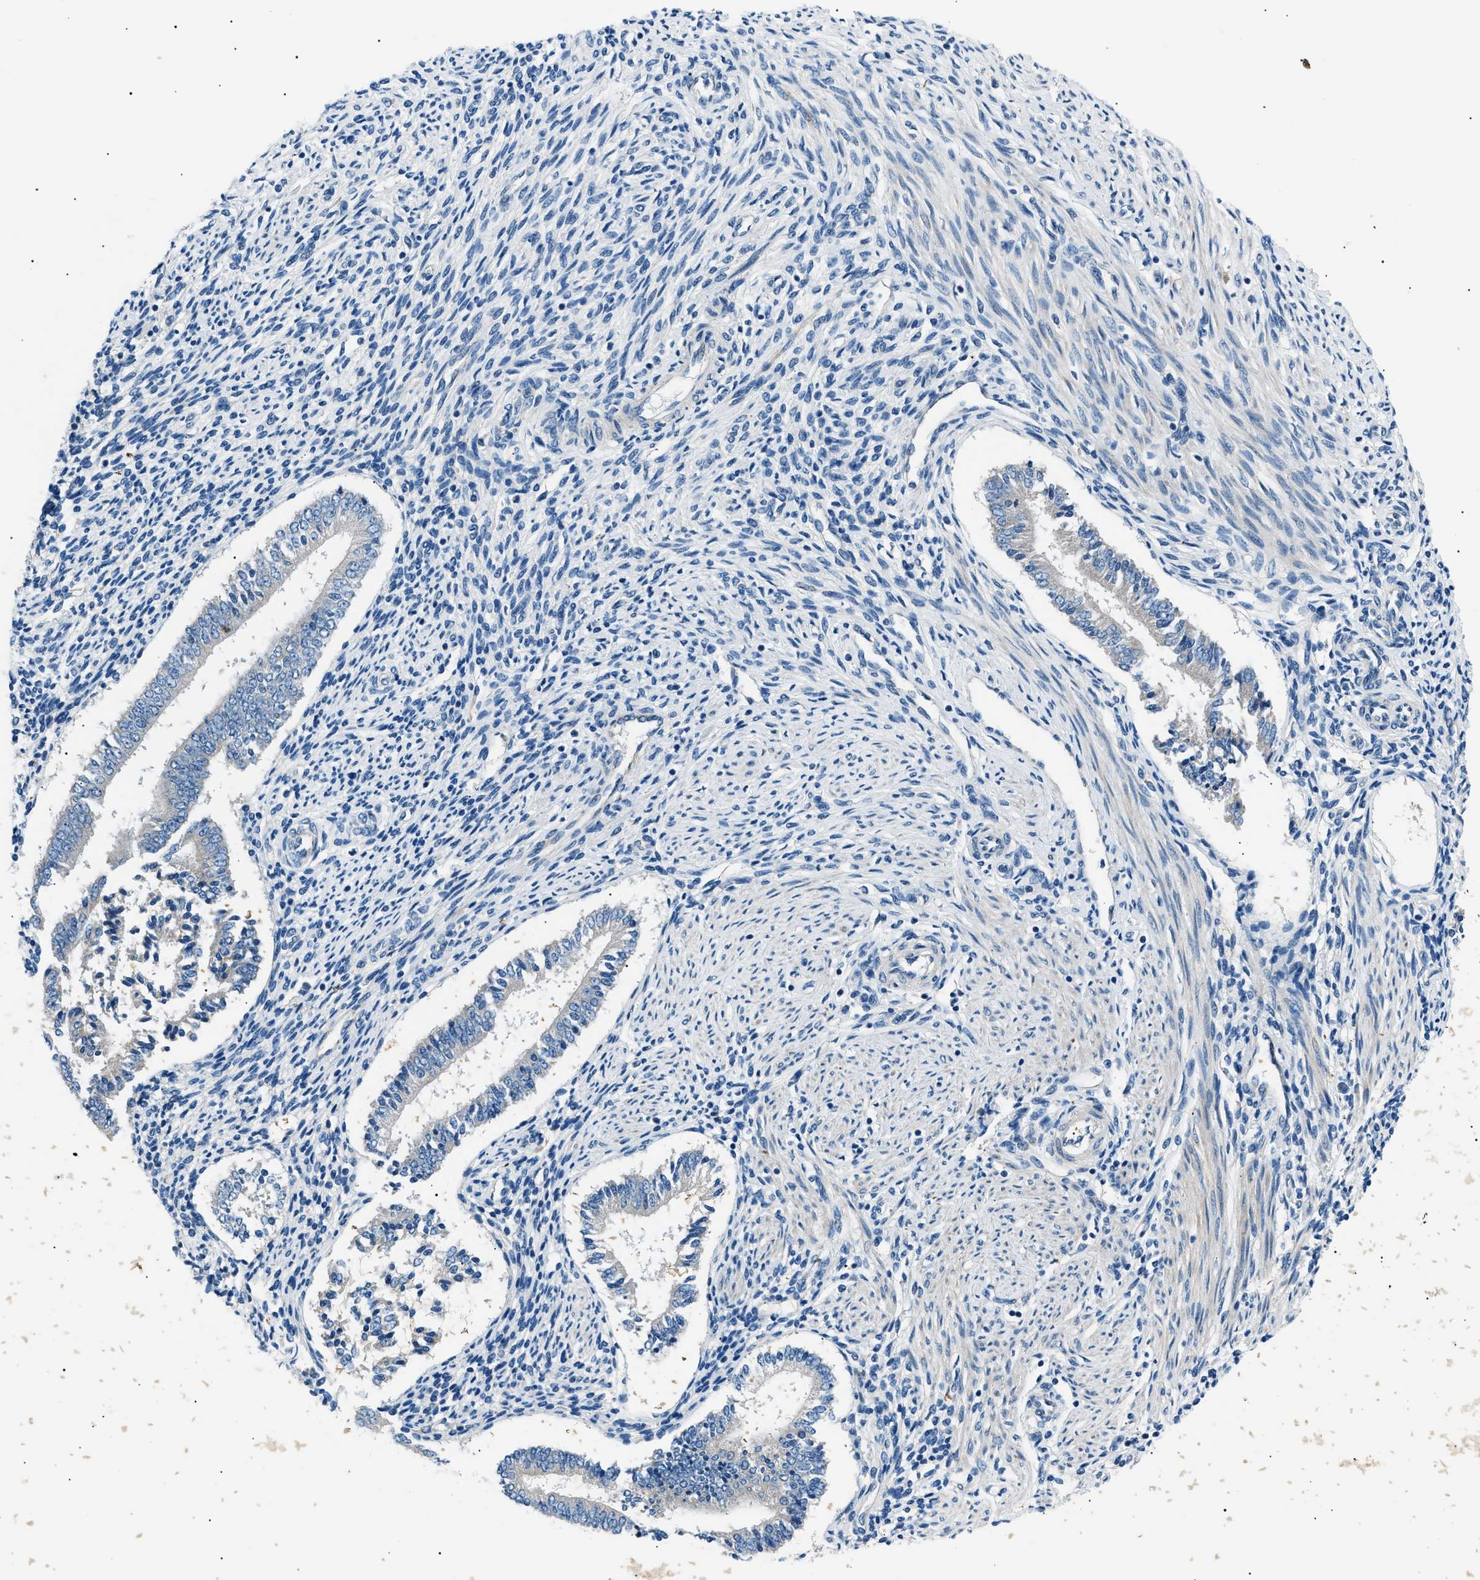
{"staining": {"intensity": "negative", "quantity": "none", "location": "none"}, "tissue": "endometrium", "cell_type": "Cells in endometrial stroma", "image_type": "normal", "snomed": [{"axis": "morphology", "description": "Normal tissue, NOS"}, {"axis": "topography", "description": "Endometrium"}], "caption": "Human endometrium stained for a protein using immunohistochemistry exhibits no expression in cells in endometrial stroma.", "gene": "LRRC37B", "patient": {"sex": "female", "age": 42}}